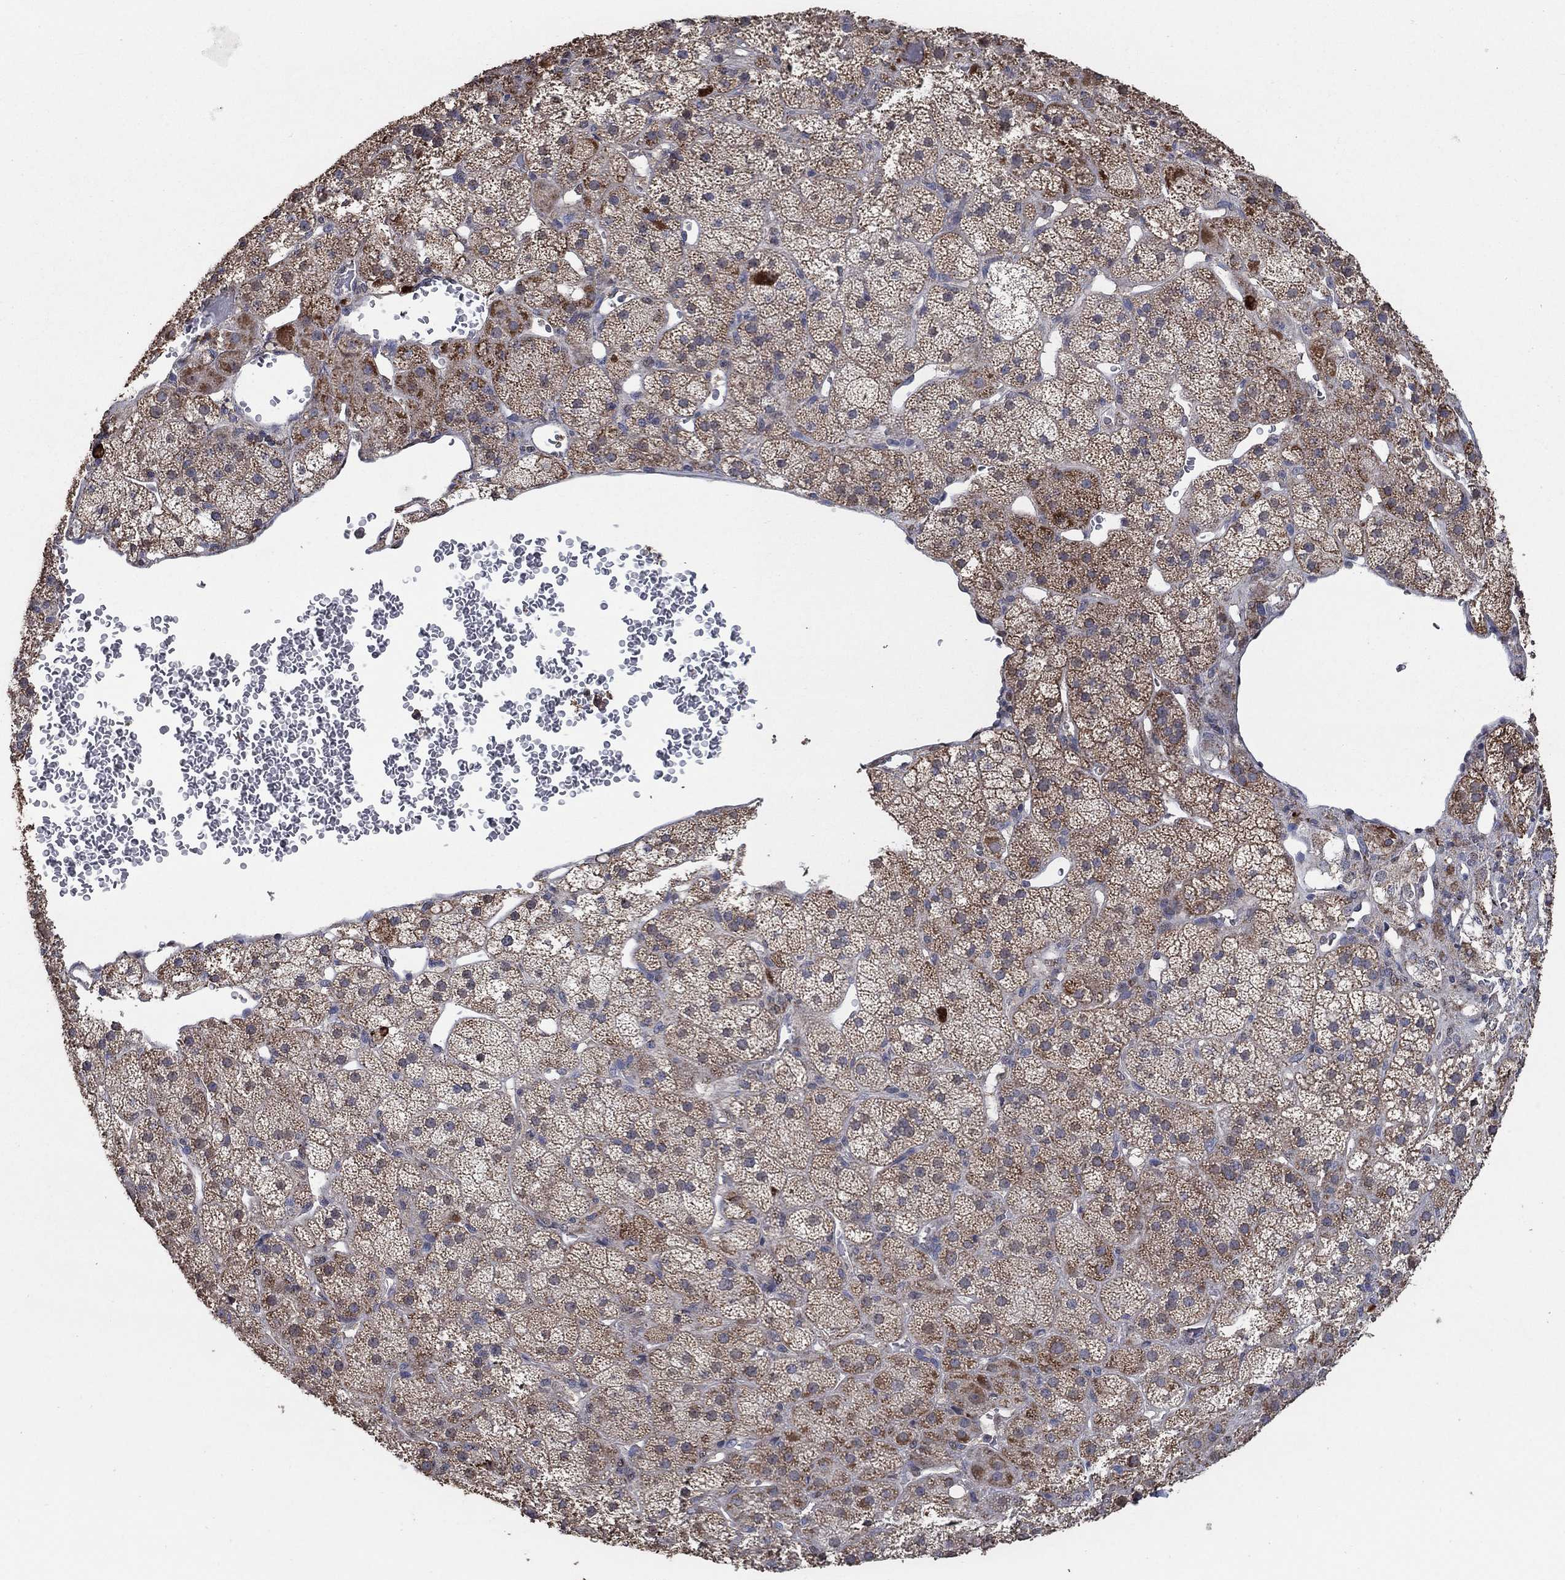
{"staining": {"intensity": "moderate", "quantity": "25%-75%", "location": "cytoplasmic/membranous"}, "tissue": "adrenal gland", "cell_type": "Glandular cells", "image_type": "normal", "snomed": [{"axis": "morphology", "description": "Normal tissue, NOS"}, {"axis": "topography", "description": "Adrenal gland"}], "caption": "Immunohistochemistry (DAB (3,3'-diaminobenzidine)) staining of normal human adrenal gland shows moderate cytoplasmic/membranous protein expression in approximately 25%-75% of glandular cells. The protein of interest is stained brown, and the nuclei are stained in blue (DAB IHC with brightfield microscopy, high magnification).", "gene": "MRPS24", "patient": {"sex": "male", "age": 57}}